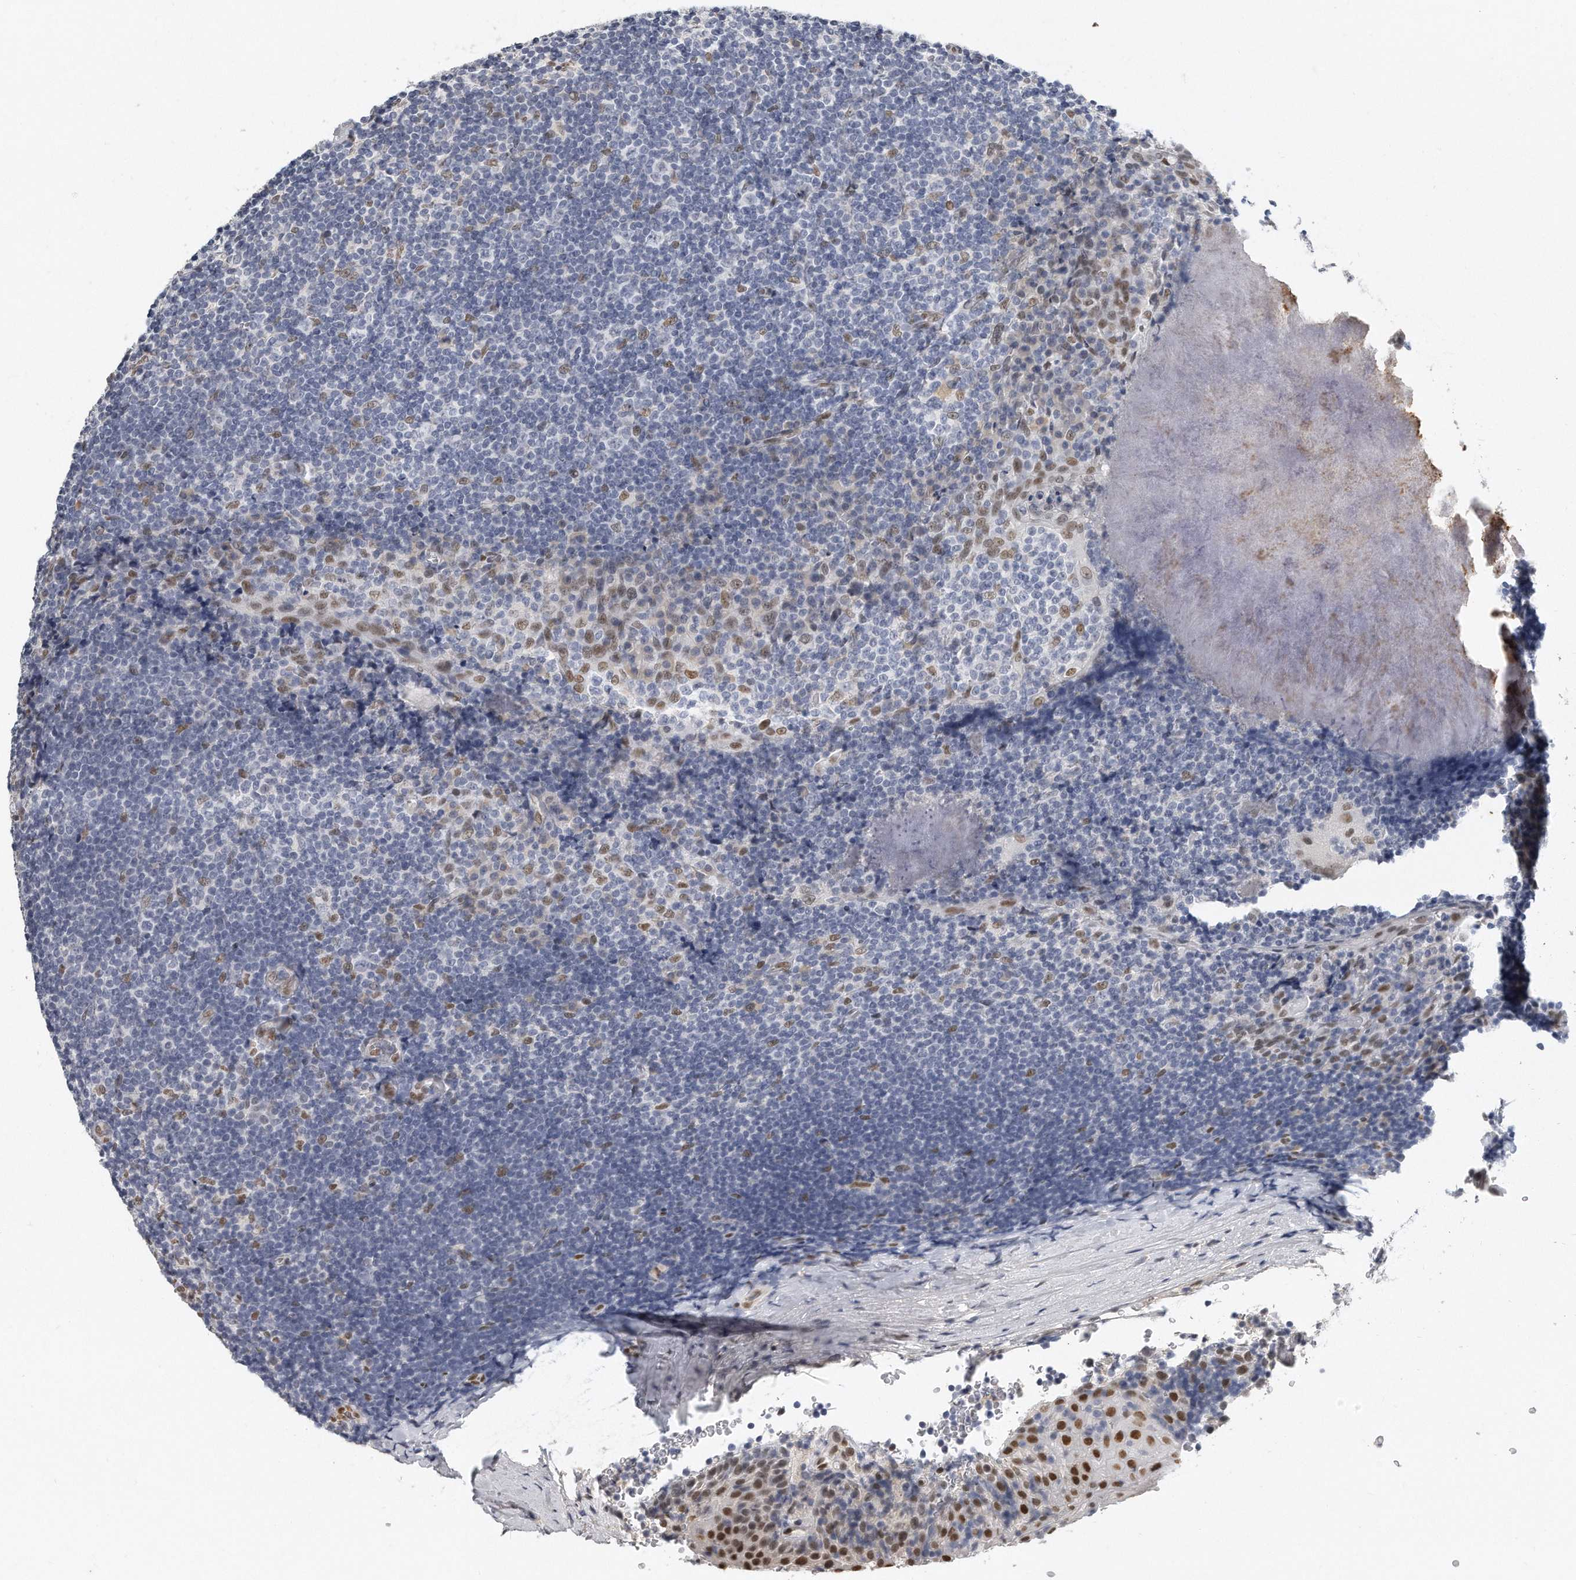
{"staining": {"intensity": "negative", "quantity": "none", "location": "none"}, "tissue": "tonsil", "cell_type": "Germinal center cells", "image_type": "normal", "snomed": [{"axis": "morphology", "description": "Normal tissue, NOS"}, {"axis": "topography", "description": "Tonsil"}], "caption": "This is a image of IHC staining of normal tonsil, which shows no staining in germinal center cells.", "gene": "CTBP2", "patient": {"sex": "male", "age": 37}}